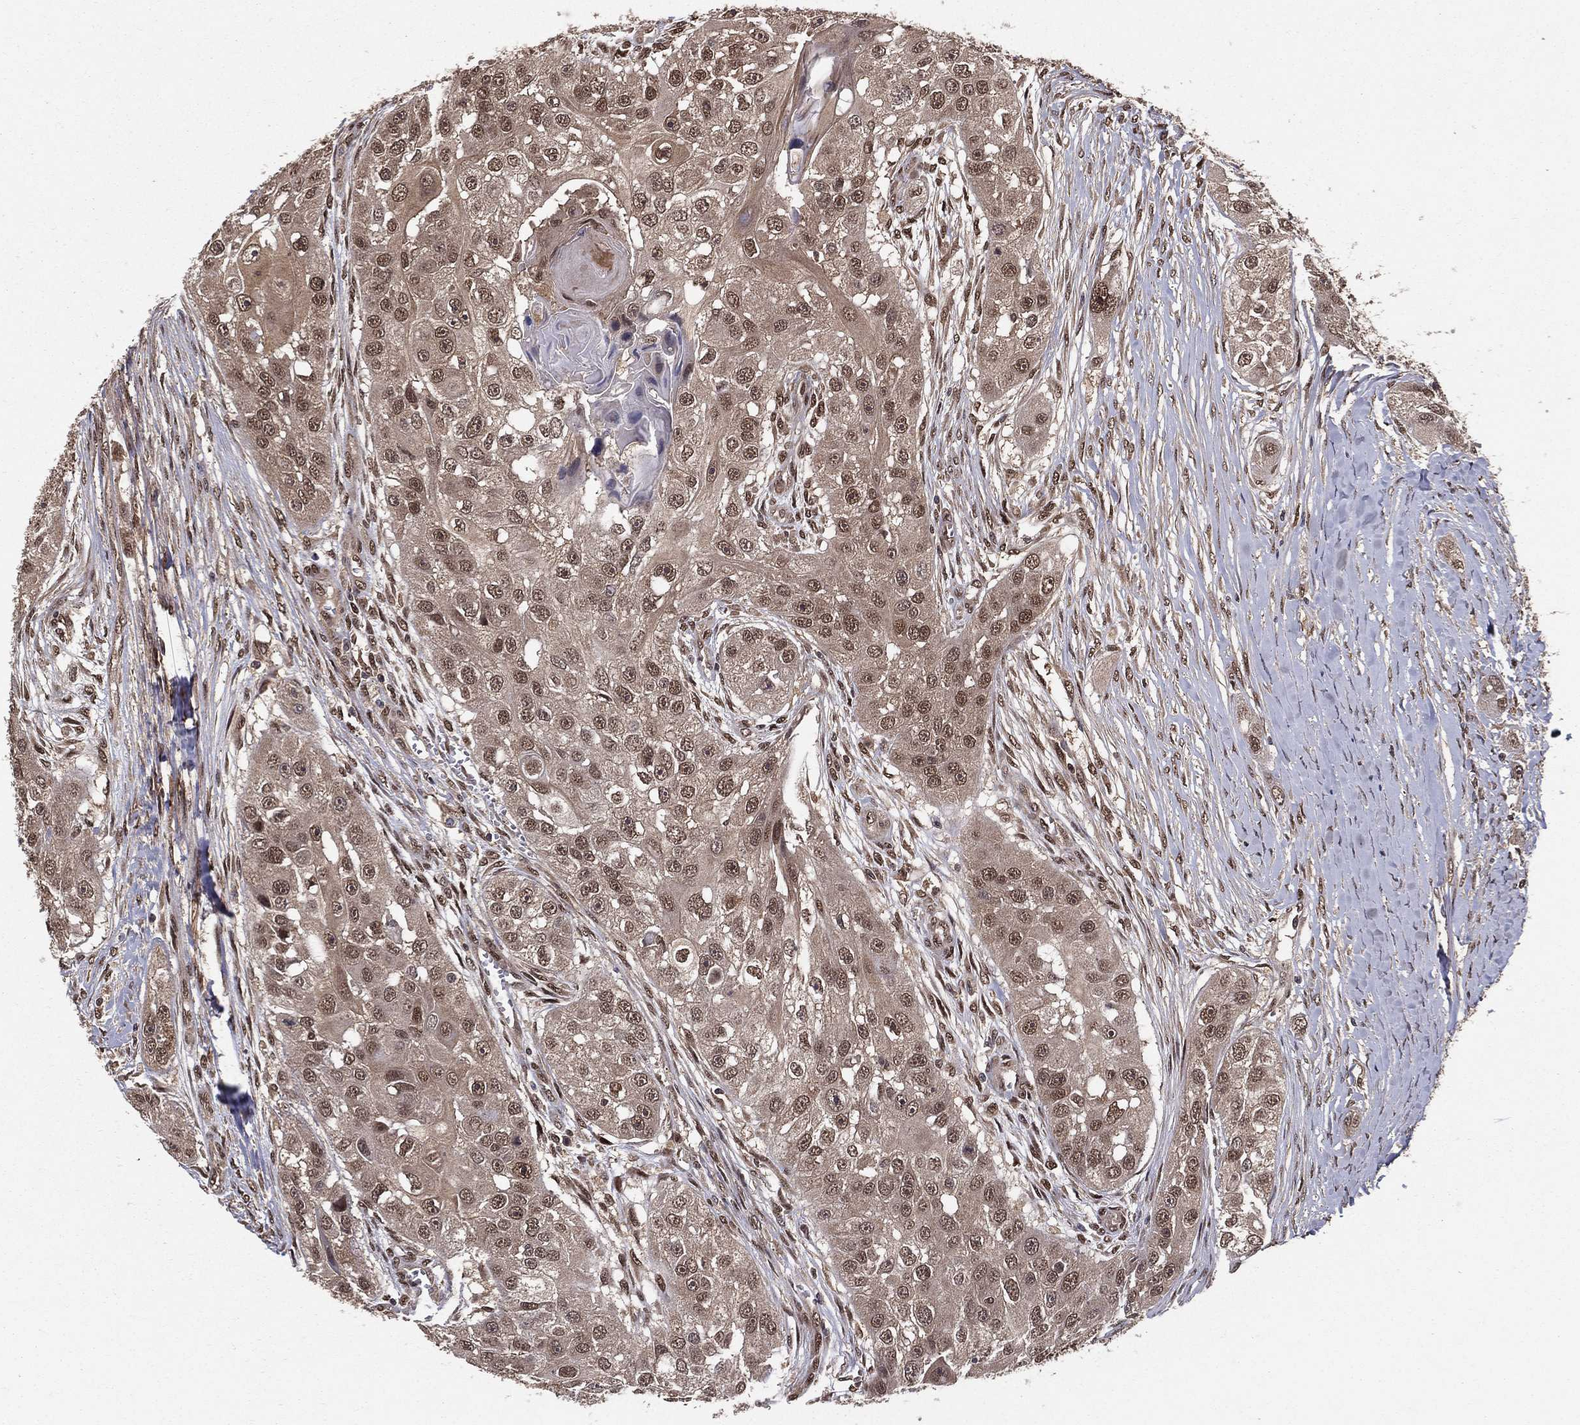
{"staining": {"intensity": "weak", "quantity": "25%-75%", "location": "nuclear"}, "tissue": "head and neck cancer", "cell_type": "Tumor cells", "image_type": "cancer", "snomed": [{"axis": "morphology", "description": "Normal tissue, NOS"}, {"axis": "morphology", "description": "Squamous cell carcinoma, NOS"}, {"axis": "topography", "description": "Skeletal muscle"}, {"axis": "topography", "description": "Head-Neck"}], "caption": "The immunohistochemical stain labels weak nuclear expression in tumor cells of head and neck cancer (squamous cell carcinoma) tissue. Nuclei are stained in blue.", "gene": "CARM1", "patient": {"sex": "male", "age": 51}}